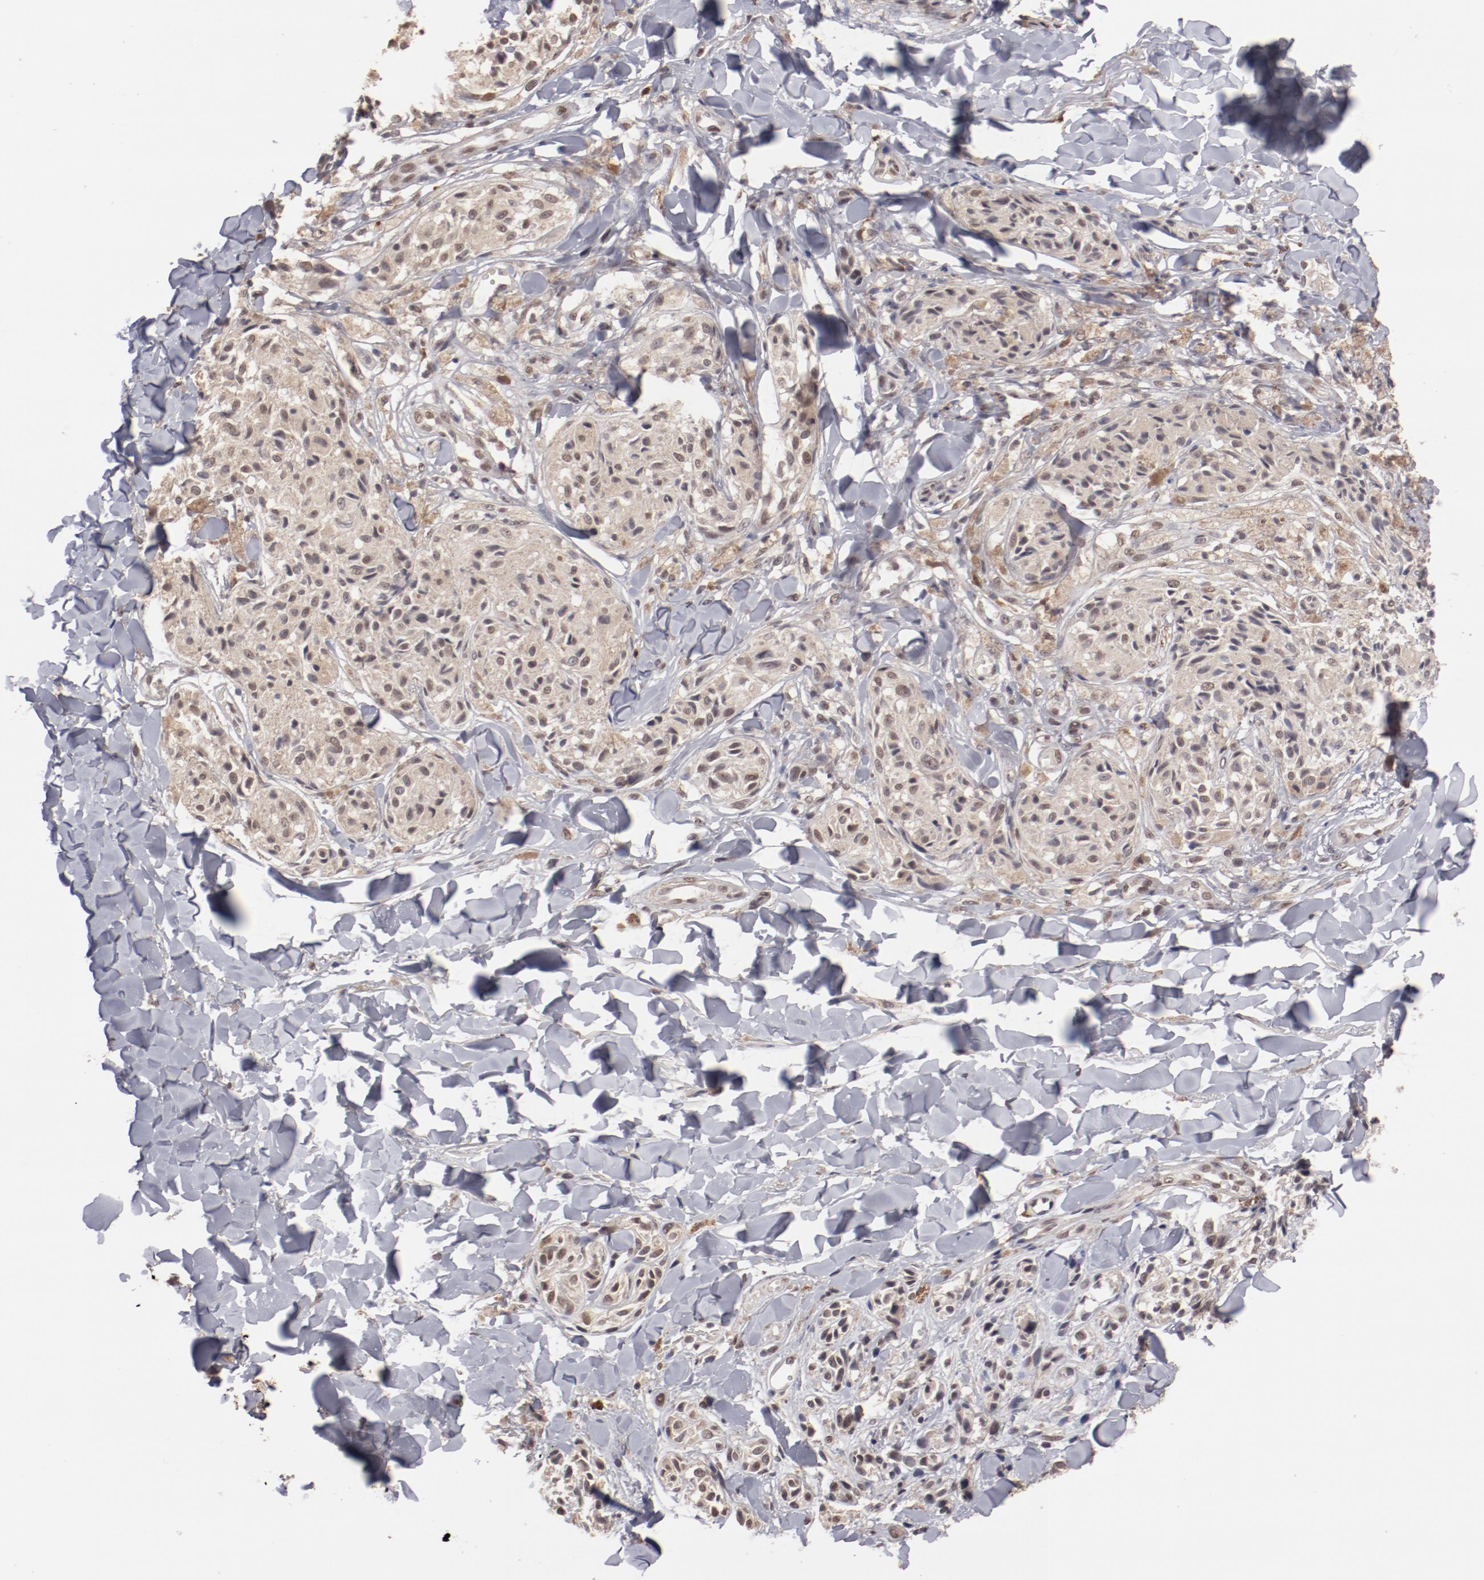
{"staining": {"intensity": "weak", "quantity": ">75%", "location": "cytoplasmic/membranous,nuclear"}, "tissue": "melanoma", "cell_type": "Tumor cells", "image_type": "cancer", "snomed": [{"axis": "morphology", "description": "Malignant melanoma, Metastatic site"}, {"axis": "topography", "description": "Skin"}], "caption": "Protein staining of malignant melanoma (metastatic site) tissue shows weak cytoplasmic/membranous and nuclear staining in about >75% of tumor cells.", "gene": "CLOCK", "patient": {"sex": "female", "age": 66}}